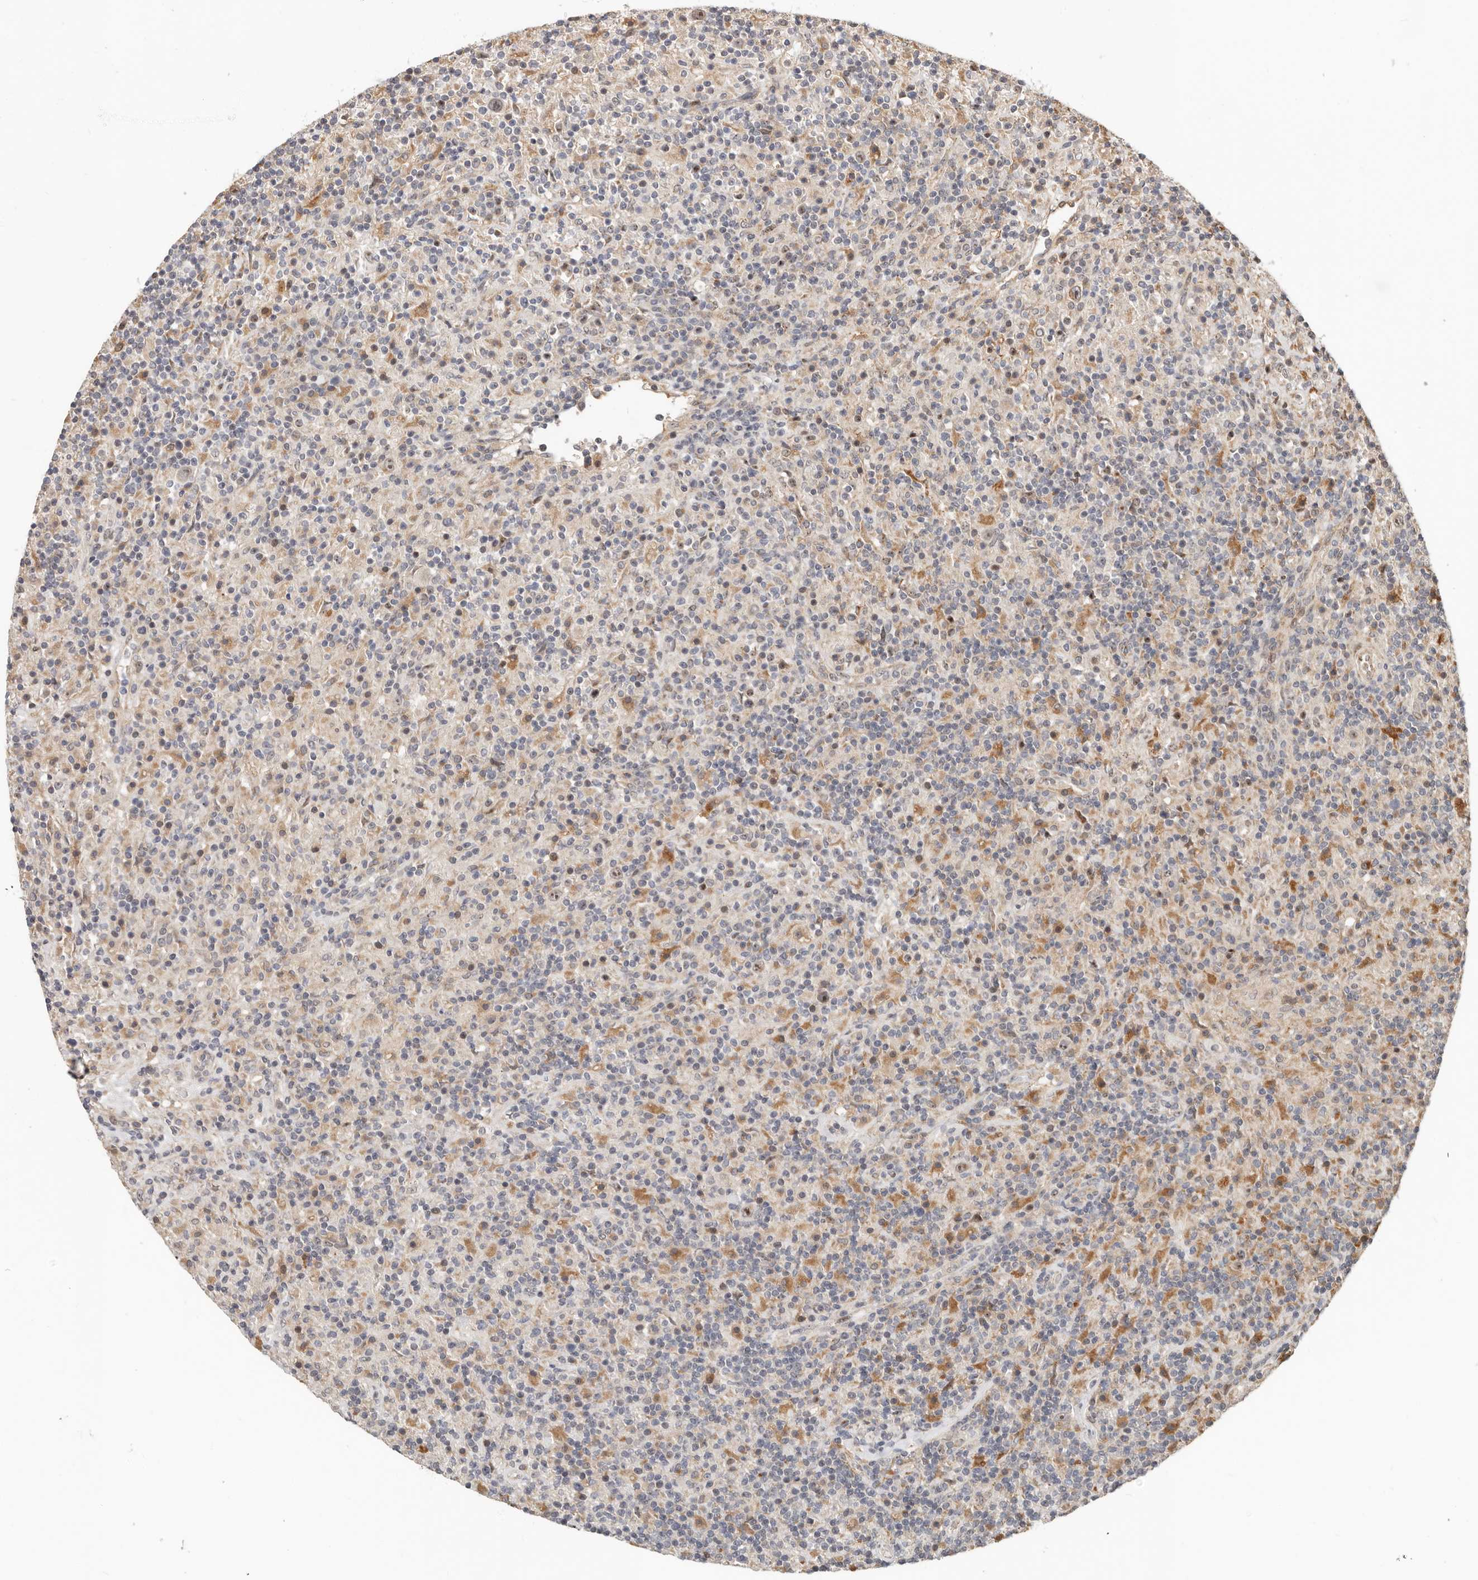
{"staining": {"intensity": "weak", "quantity": "25%-75%", "location": "cytoplasmic/membranous,nuclear"}, "tissue": "lymphoma", "cell_type": "Tumor cells", "image_type": "cancer", "snomed": [{"axis": "morphology", "description": "Hodgkin's disease, NOS"}, {"axis": "topography", "description": "Lymph node"}], "caption": "IHC (DAB (3,3'-diaminobenzidine)) staining of human Hodgkin's disease exhibits weak cytoplasmic/membranous and nuclear protein expression in approximately 25%-75% of tumor cells. The staining is performed using DAB brown chromogen to label protein expression. The nuclei are counter-stained blue using hematoxylin.", "gene": "ZRANB1", "patient": {"sex": "male", "age": 70}}